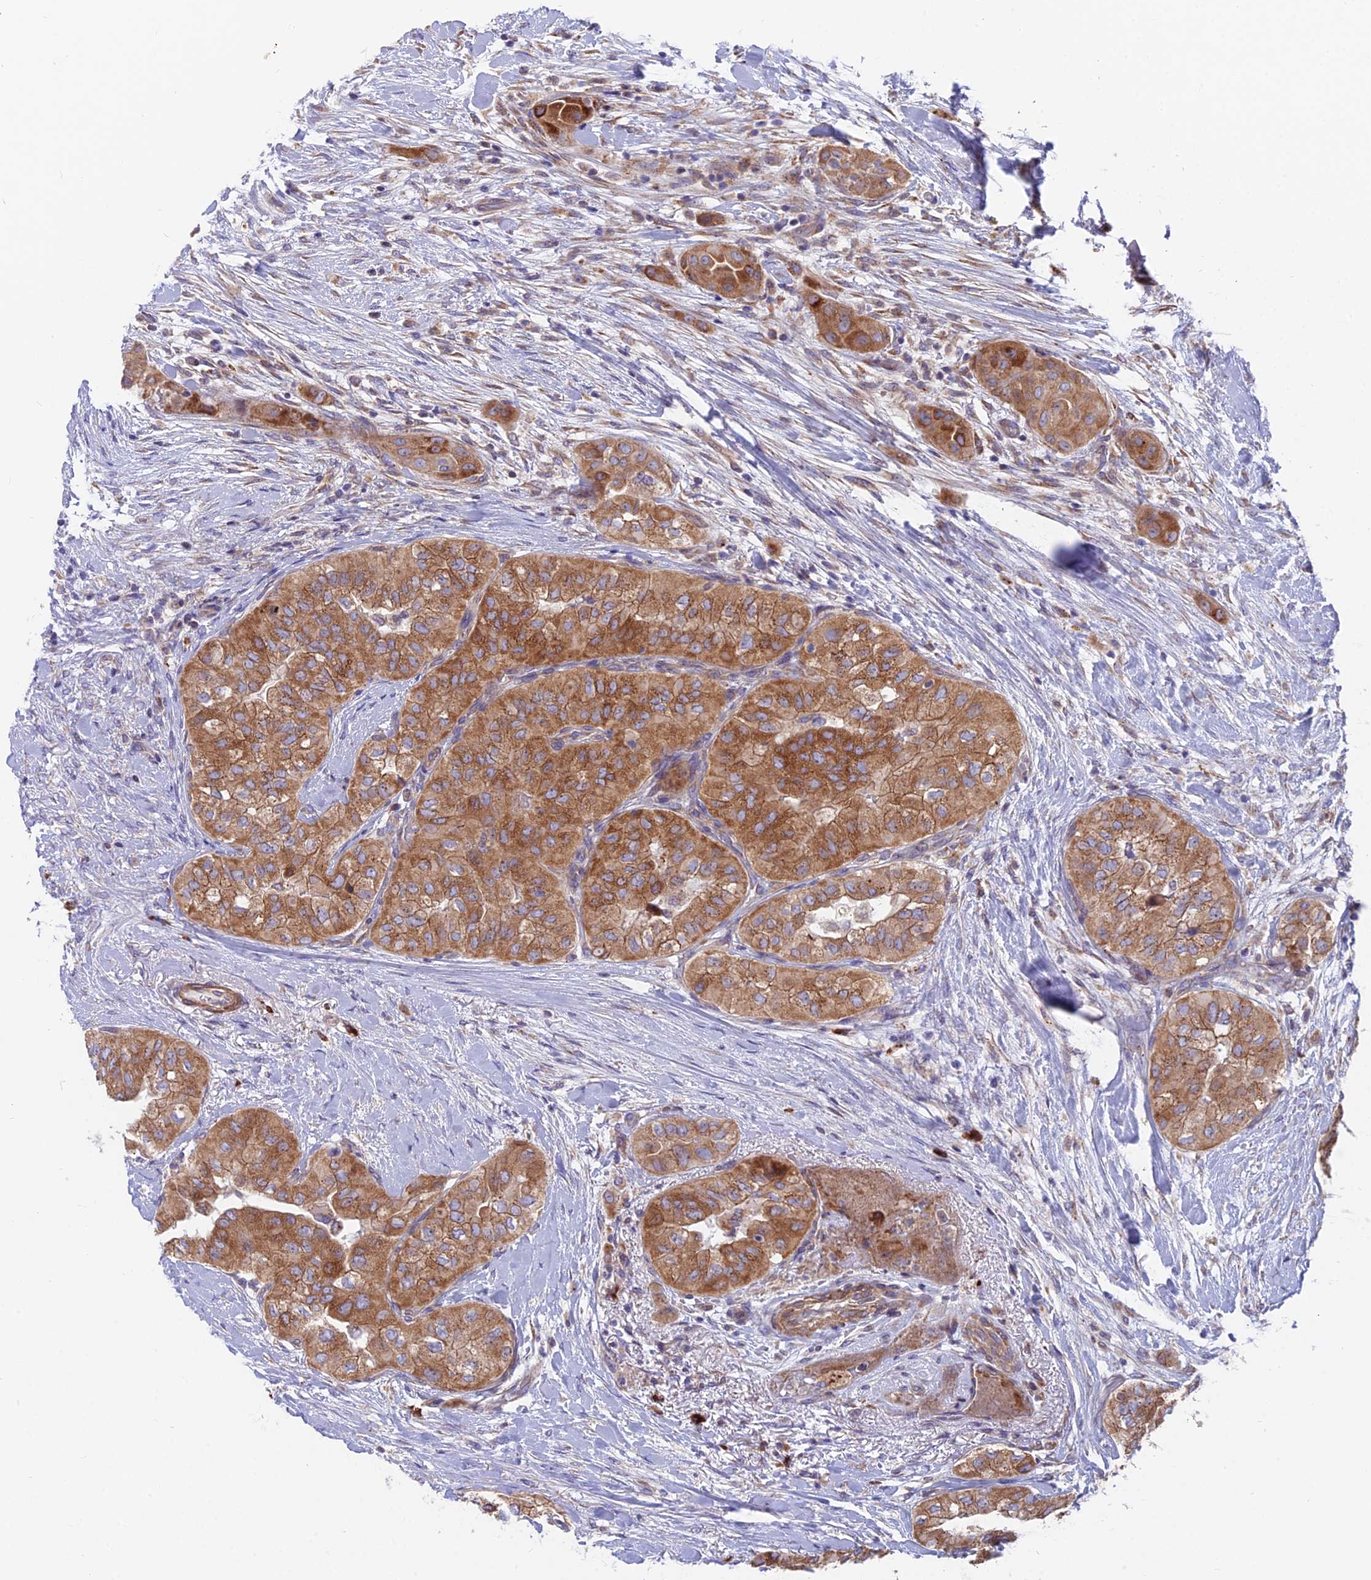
{"staining": {"intensity": "strong", "quantity": ">75%", "location": "cytoplasmic/membranous"}, "tissue": "head and neck cancer", "cell_type": "Tumor cells", "image_type": "cancer", "snomed": [{"axis": "morphology", "description": "Adenocarcinoma, NOS"}, {"axis": "topography", "description": "Head-Neck"}], "caption": "Brown immunohistochemical staining in adenocarcinoma (head and neck) reveals strong cytoplasmic/membranous staining in approximately >75% of tumor cells.", "gene": "TBC1D20", "patient": {"sex": "male", "age": 66}}